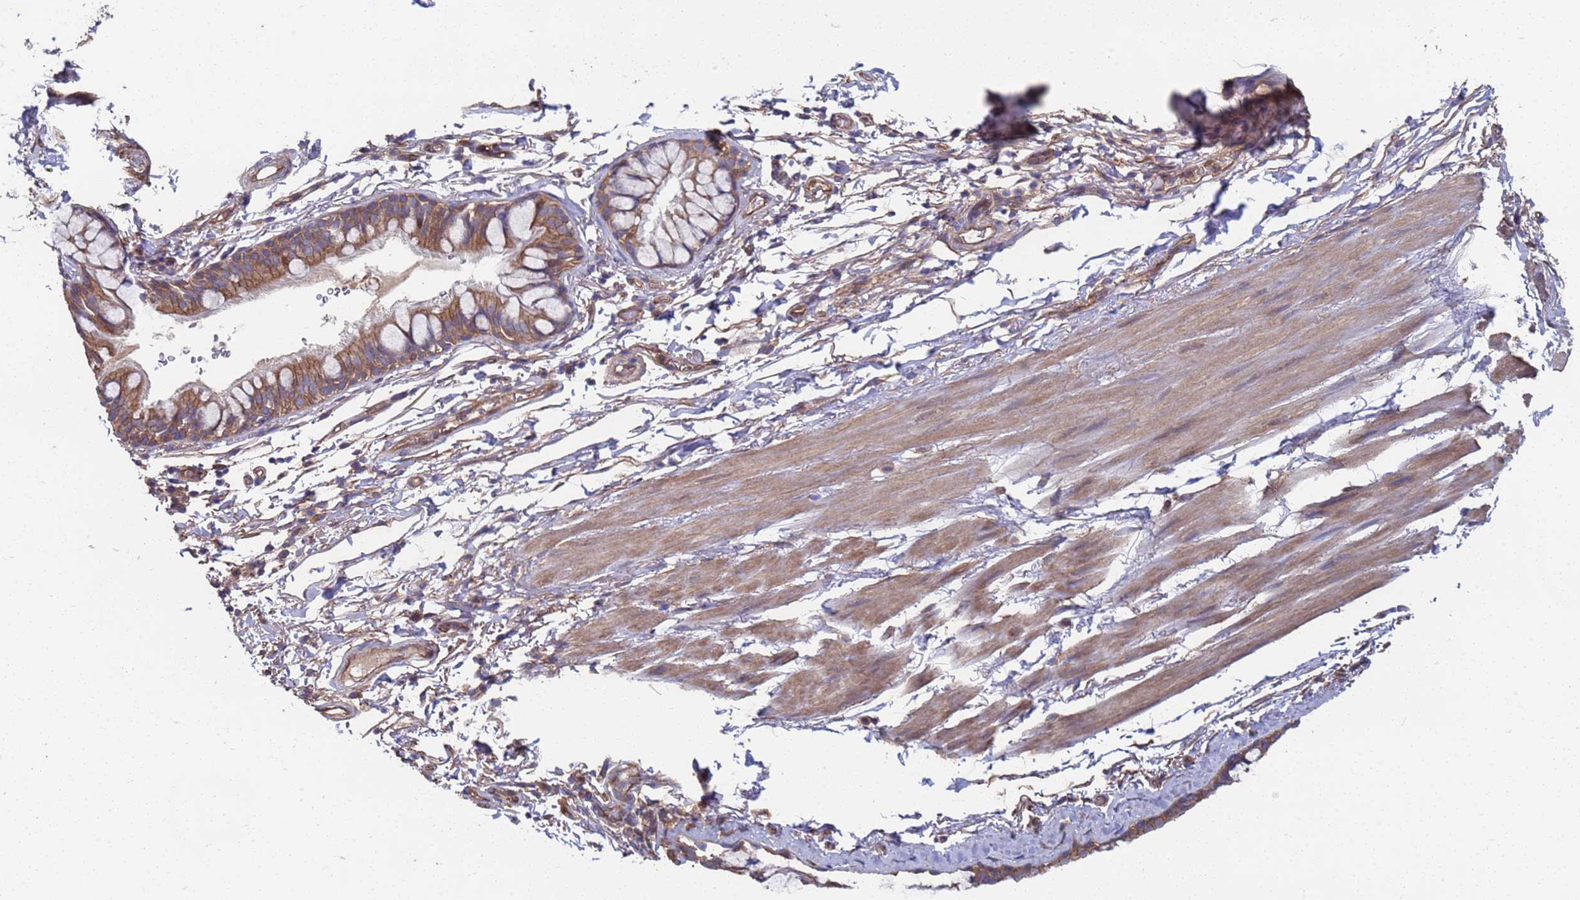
{"staining": {"intensity": "moderate", "quantity": ">75%", "location": "cytoplasmic/membranous"}, "tissue": "bronchus", "cell_type": "Respiratory epithelial cells", "image_type": "normal", "snomed": [{"axis": "morphology", "description": "Normal tissue, NOS"}, {"axis": "topography", "description": "Cartilage tissue"}], "caption": "Approximately >75% of respiratory epithelial cells in benign human bronchus demonstrate moderate cytoplasmic/membranous protein staining as visualized by brown immunohistochemical staining.", "gene": "NDUFAF6", "patient": {"sex": "male", "age": 63}}